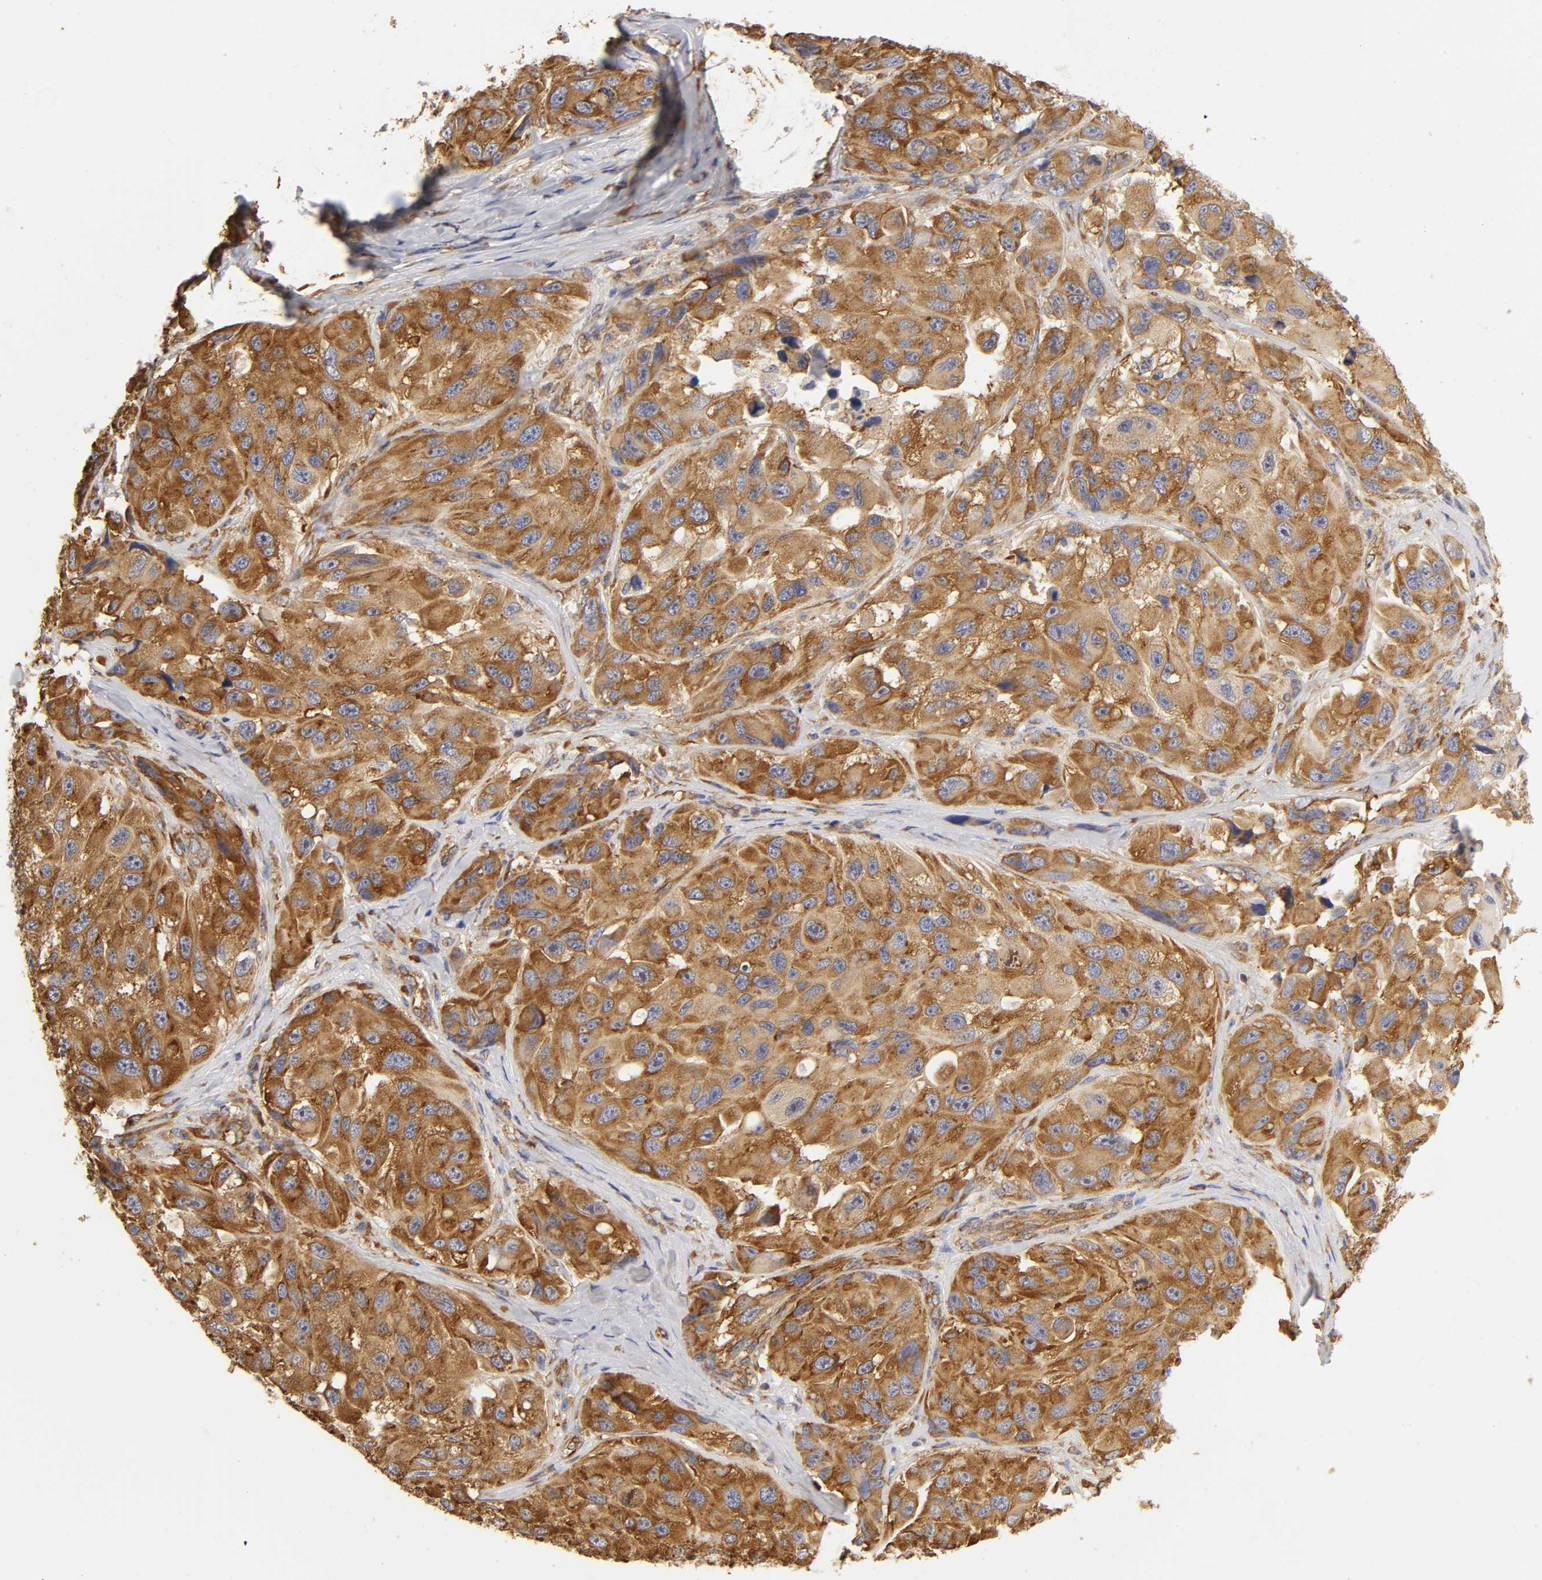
{"staining": {"intensity": "strong", "quantity": ">75%", "location": "cytoplasmic/membranous"}, "tissue": "melanoma", "cell_type": "Tumor cells", "image_type": "cancer", "snomed": [{"axis": "morphology", "description": "Malignant melanoma, NOS"}, {"axis": "topography", "description": "Skin"}], "caption": "A histopathology image showing strong cytoplasmic/membranous expression in about >75% of tumor cells in melanoma, as visualized by brown immunohistochemical staining.", "gene": "RPL14", "patient": {"sex": "female", "age": 73}}